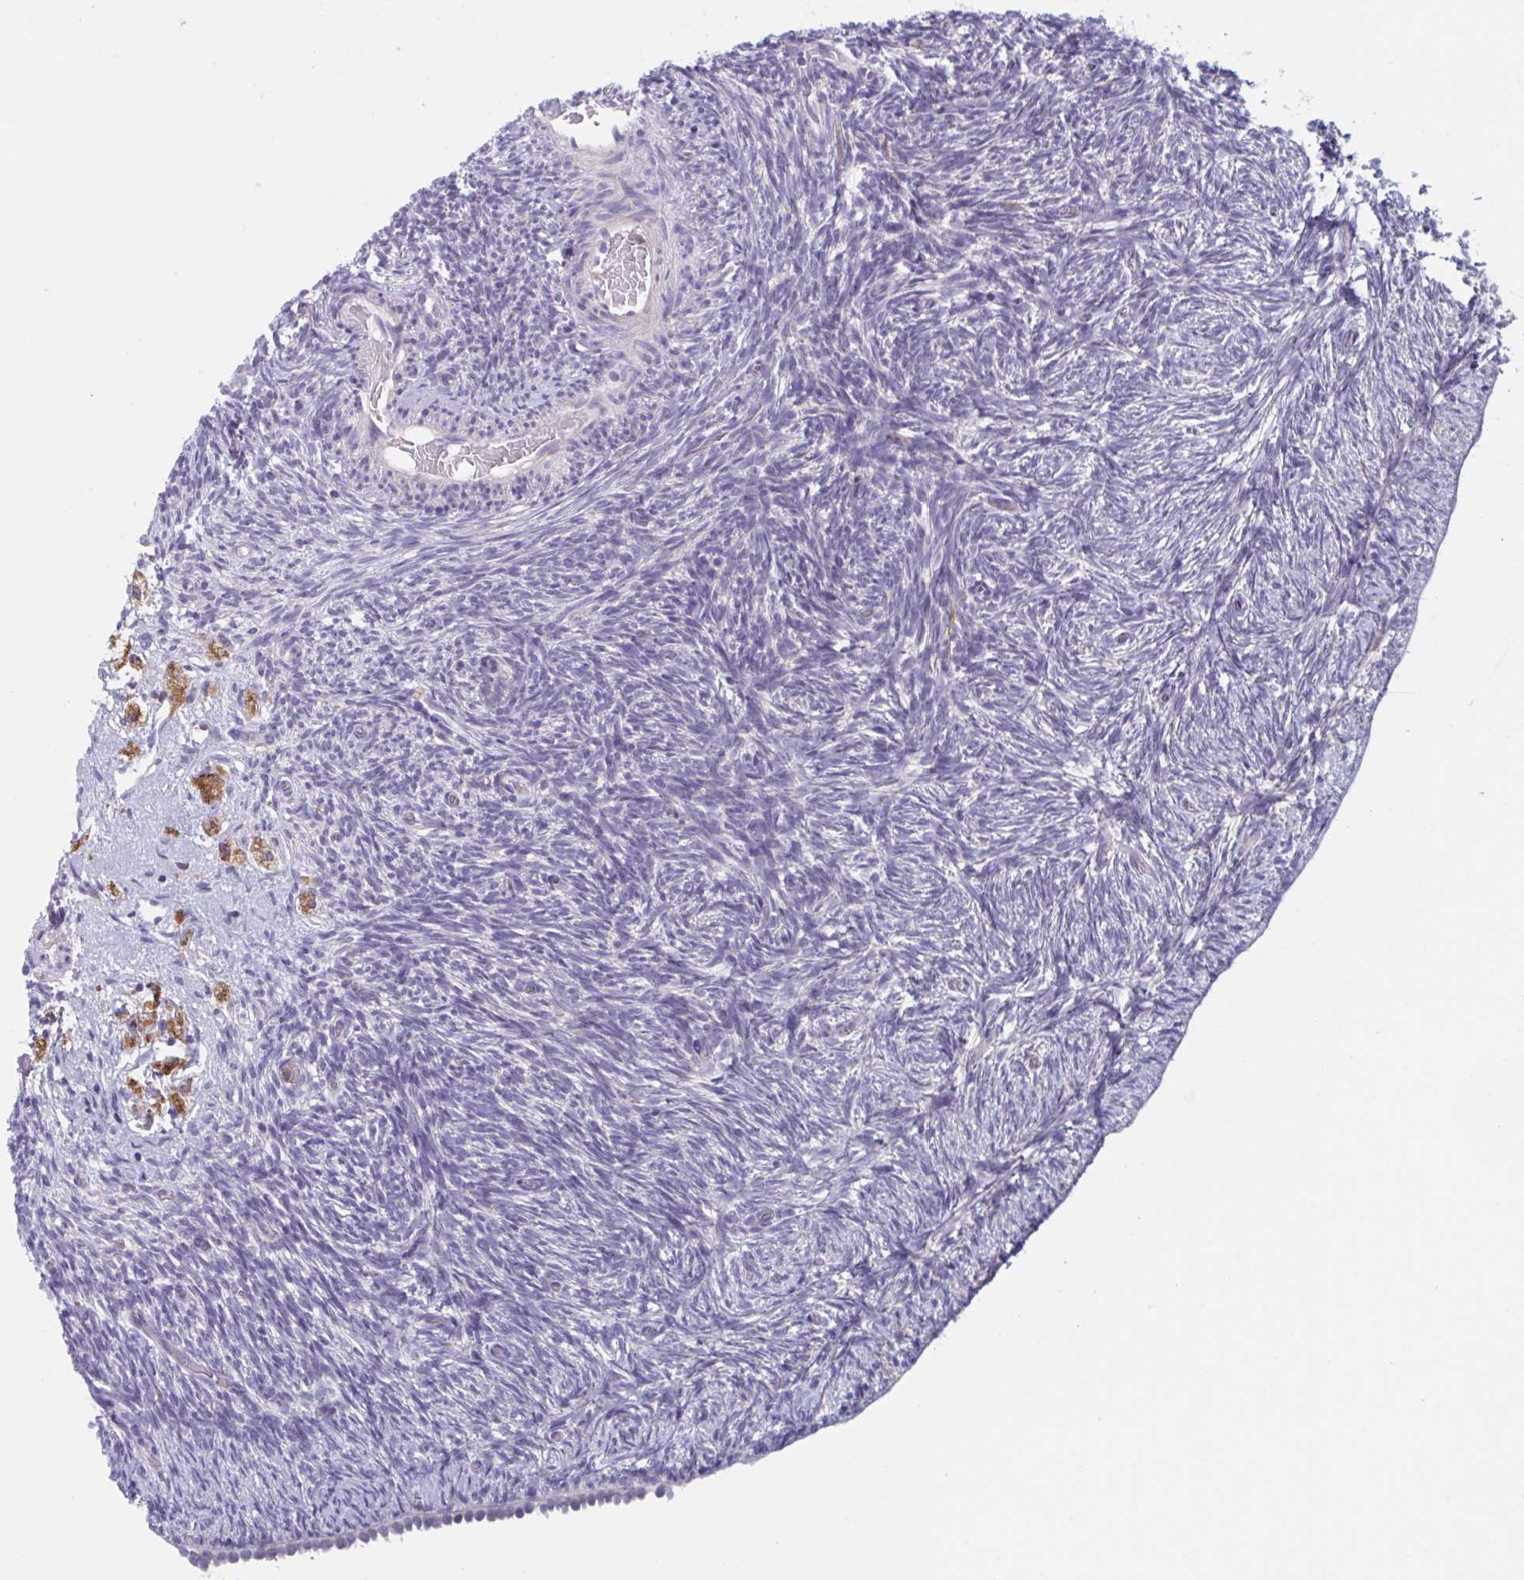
{"staining": {"intensity": "negative", "quantity": "none", "location": "none"}, "tissue": "ovary", "cell_type": "Ovarian stroma cells", "image_type": "normal", "snomed": [{"axis": "morphology", "description": "Normal tissue, NOS"}, {"axis": "topography", "description": "Ovary"}], "caption": "IHC of normal human ovary reveals no positivity in ovarian stroma cells.", "gene": "NIPSNAP1", "patient": {"sex": "female", "age": 39}}